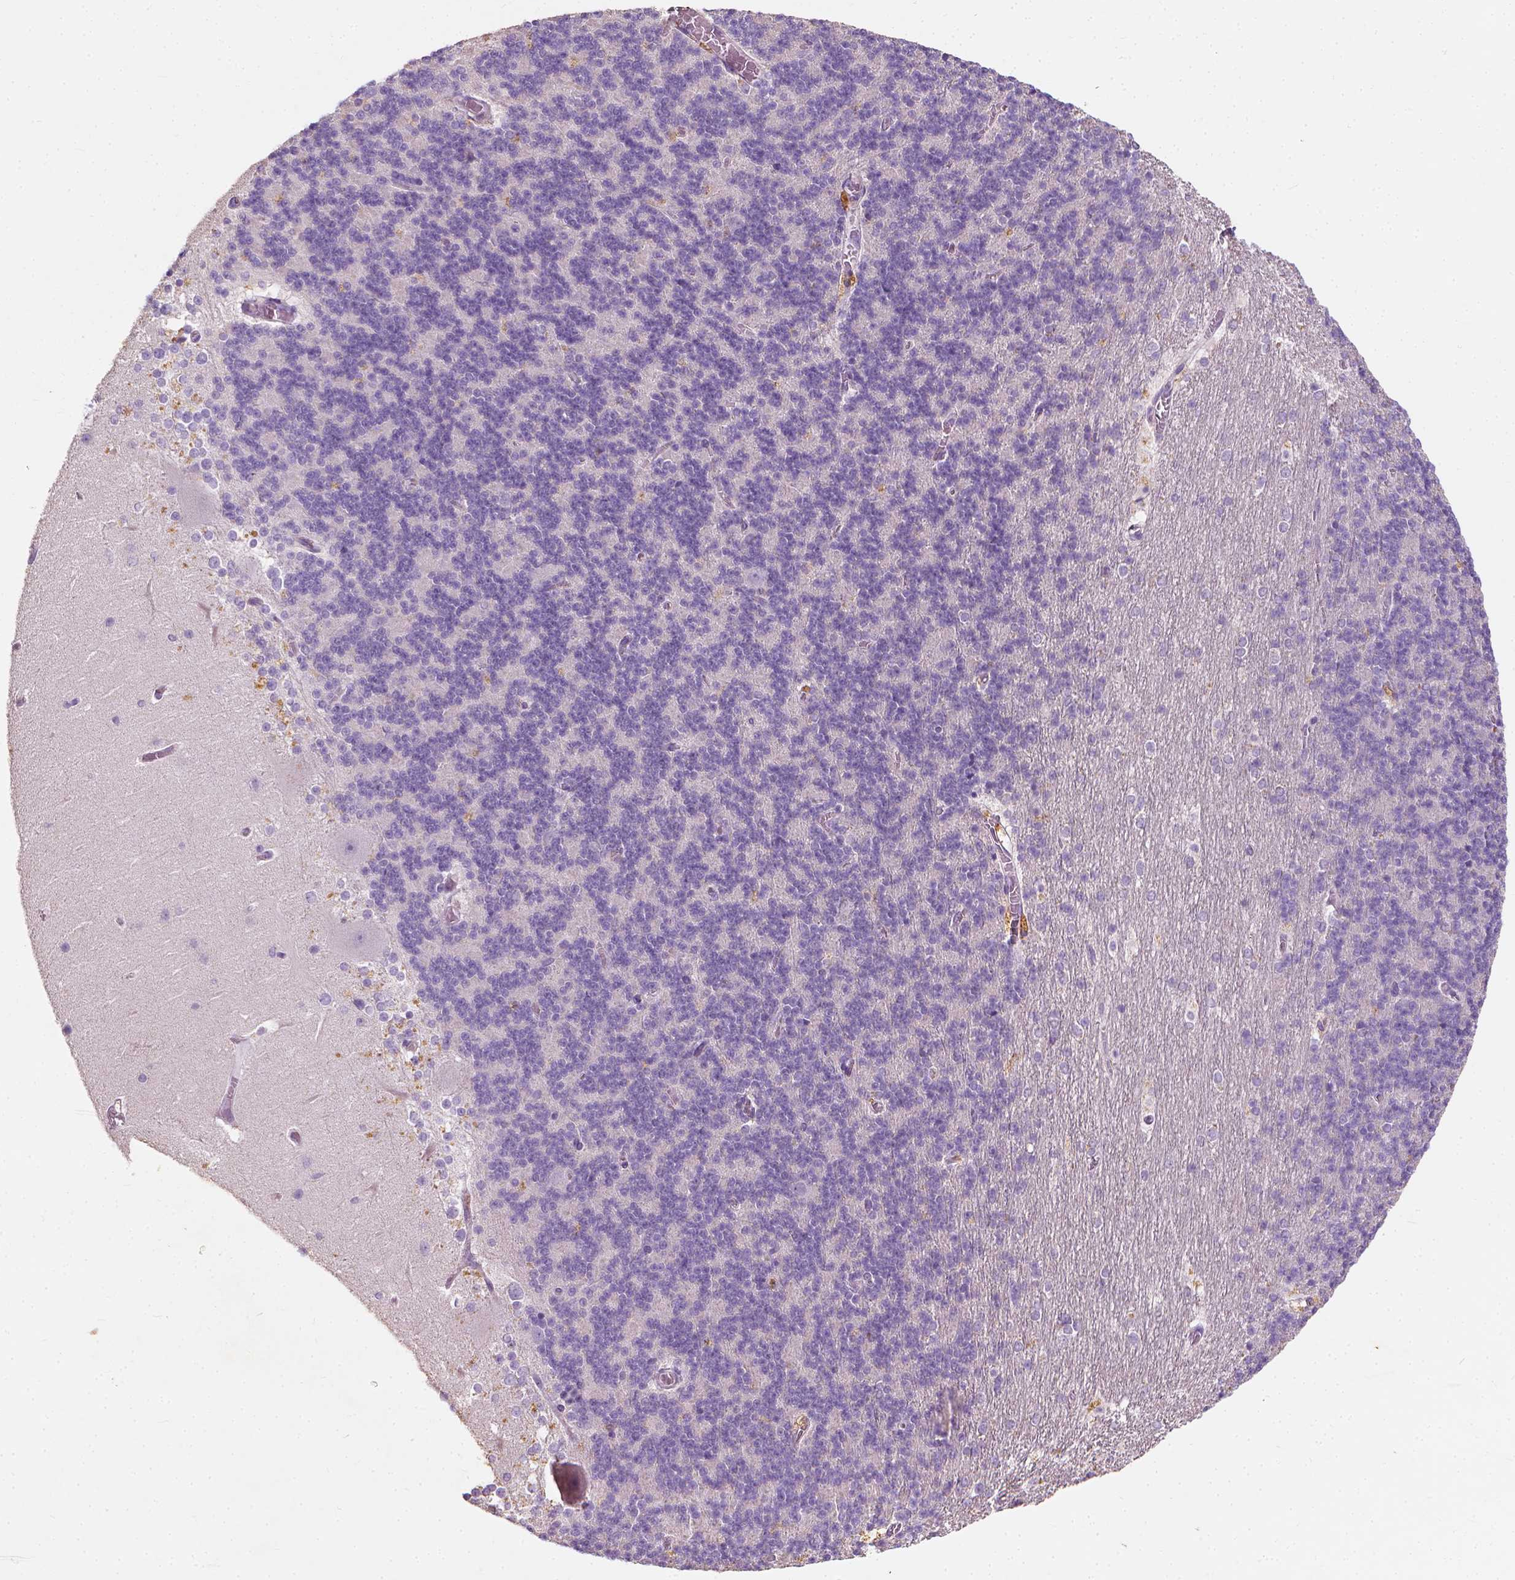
{"staining": {"intensity": "negative", "quantity": "none", "location": "none"}, "tissue": "cerebellum", "cell_type": "Cells in granular layer", "image_type": "normal", "snomed": [{"axis": "morphology", "description": "Normal tissue, NOS"}, {"axis": "topography", "description": "Cerebellum"}], "caption": "This is a micrograph of IHC staining of unremarkable cerebellum, which shows no positivity in cells in granular layer. (DAB immunohistochemistry visualized using brightfield microscopy, high magnification).", "gene": "DHCR24", "patient": {"sex": "female", "age": 19}}